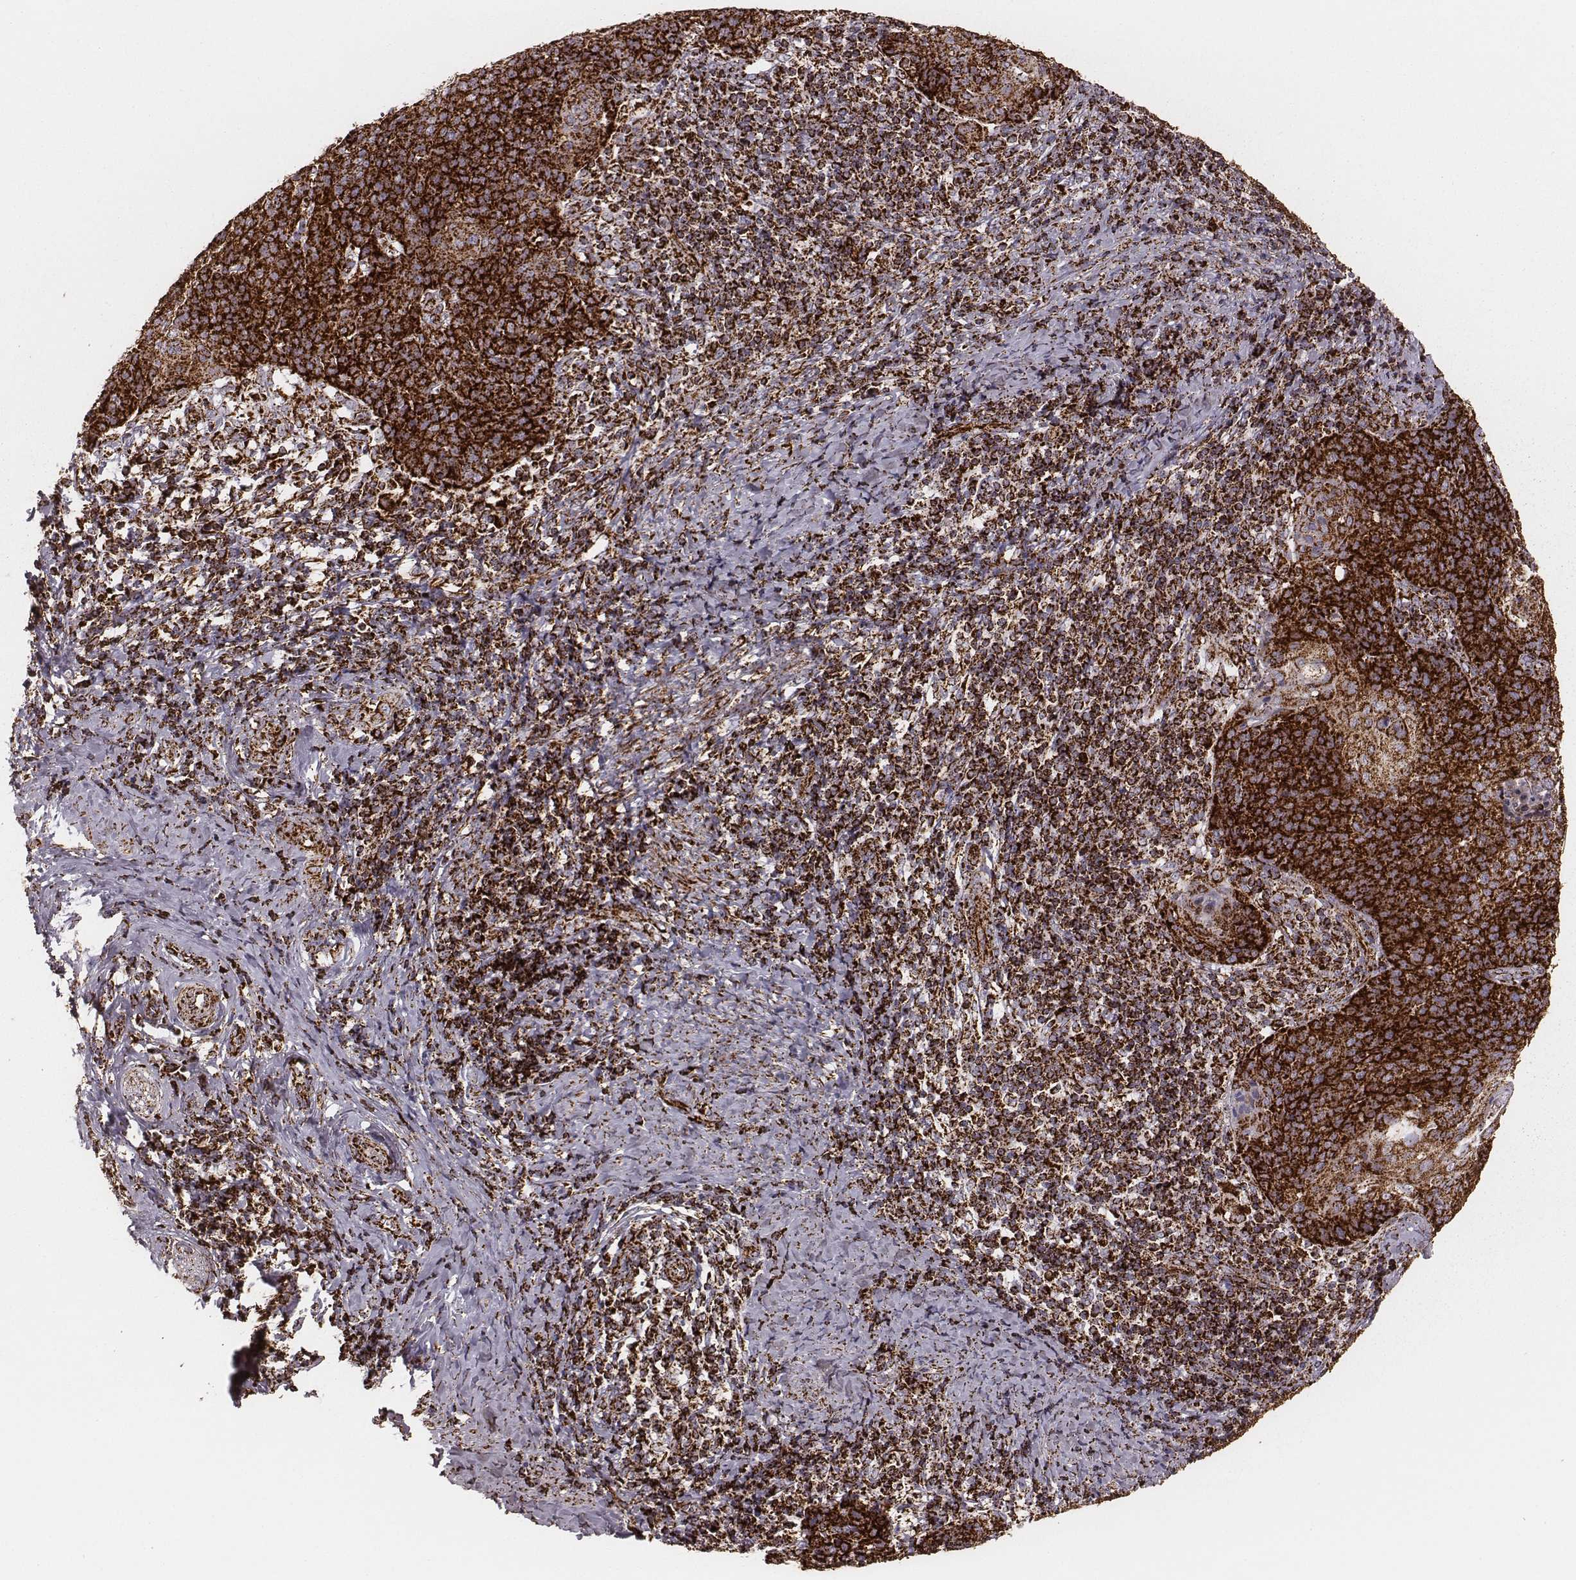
{"staining": {"intensity": "strong", "quantity": ">75%", "location": "cytoplasmic/membranous"}, "tissue": "cervical cancer", "cell_type": "Tumor cells", "image_type": "cancer", "snomed": [{"axis": "morphology", "description": "Normal tissue, NOS"}, {"axis": "morphology", "description": "Squamous cell carcinoma, NOS"}, {"axis": "topography", "description": "Cervix"}], "caption": "A brown stain labels strong cytoplasmic/membranous expression of a protein in human cervical cancer (squamous cell carcinoma) tumor cells.", "gene": "TUFM", "patient": {"sex": "female", "age": 39}}